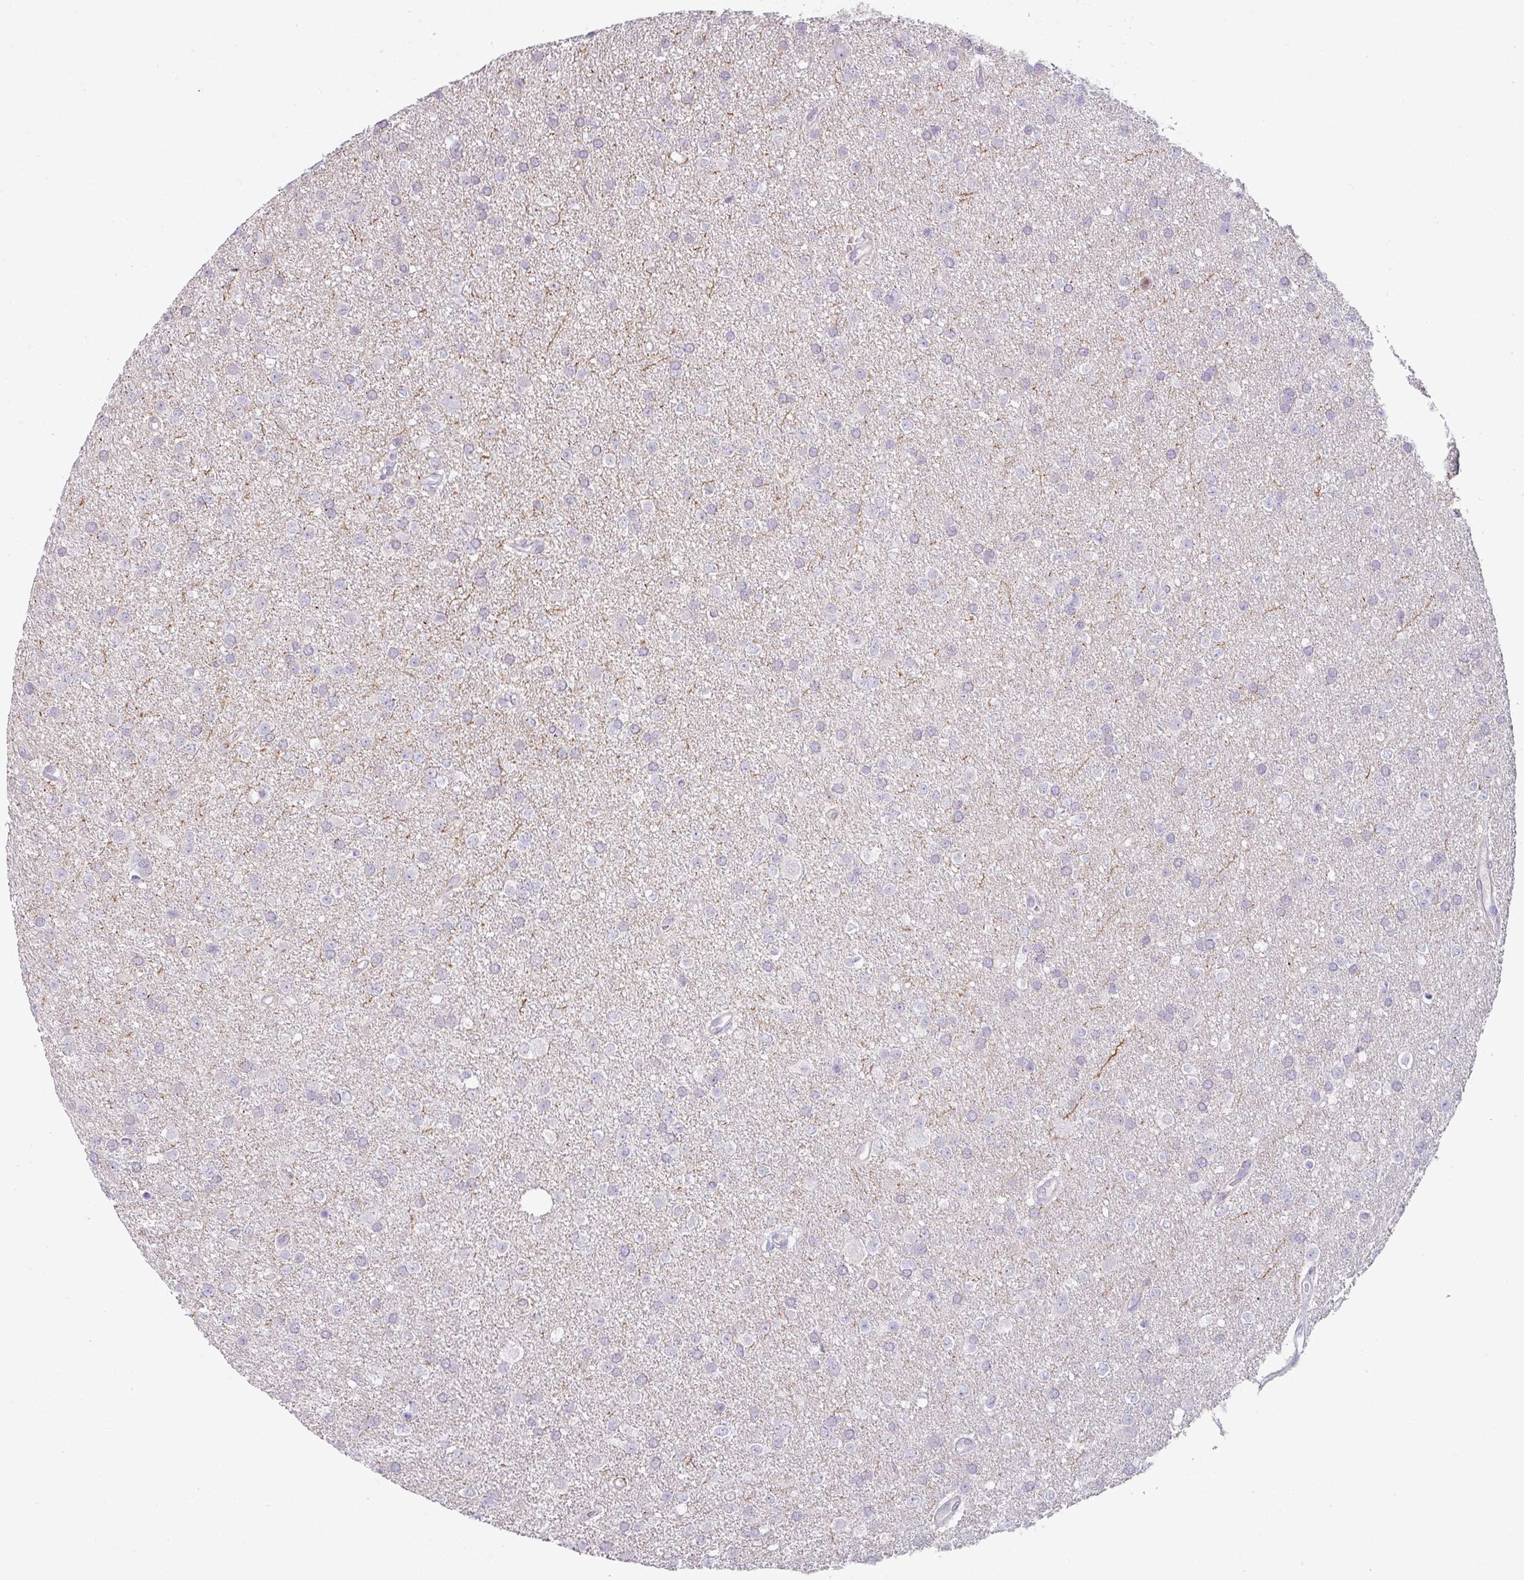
{"staining": {"intensity": "negative", "quantity": "none", "location": "none"}, "tissue": "glioma", "cell_type": "Tumor cells", "image_type": "cancer", "snomed": [{"axis": "morphology", "description": "Glioma, malignant, Low grade"}, {"axis": "topography", "description": "Brain"}], "caption": "High power microscopy photomicrograph of an IHC image of glioma, revealing no significant expression in tumor cells. (Brightfield microscopy of DAB (3,3'-diaminobenzidine) IHC at high magnification).", "gene": "MAGEC3", "patient": {"sex": "female", "age": 34}}